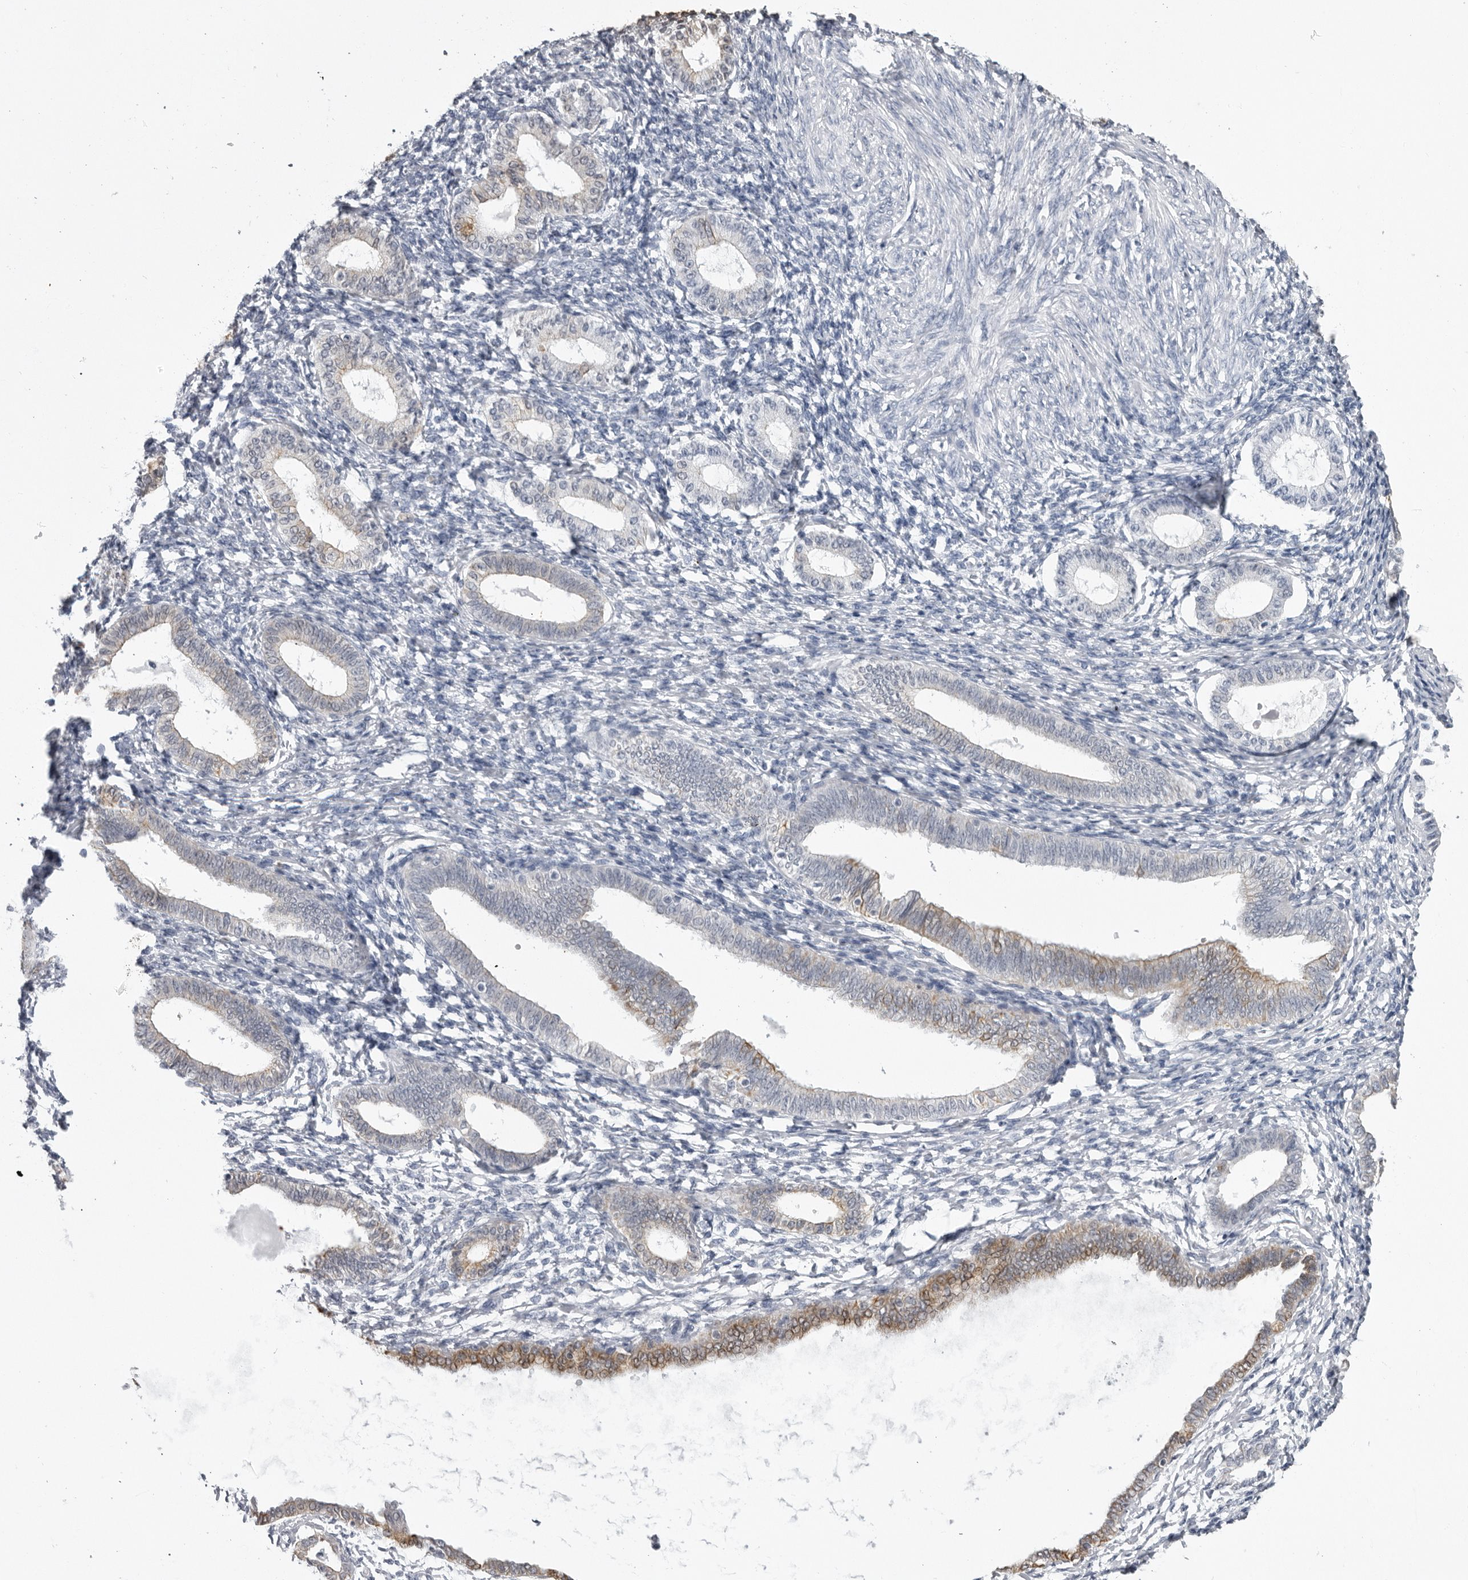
{"staining": {"intensity": "negative", "quantity": "none", "location": "none"}, "tissue": "endometrium", "cell_type": "Cells in endometrial stroma", "image_type": "normal", "snomed": [{"axis": "morphology", "description": "Normal tissue, NOS"}, {"axis": "topography", "description": "Endometrium"}], "caption": "The image shows no staining of cells in endometrial stroma in unremarkable endometrium.", "gene": "SERPINF2", "patient": {"sex": "female", "age": 77}}